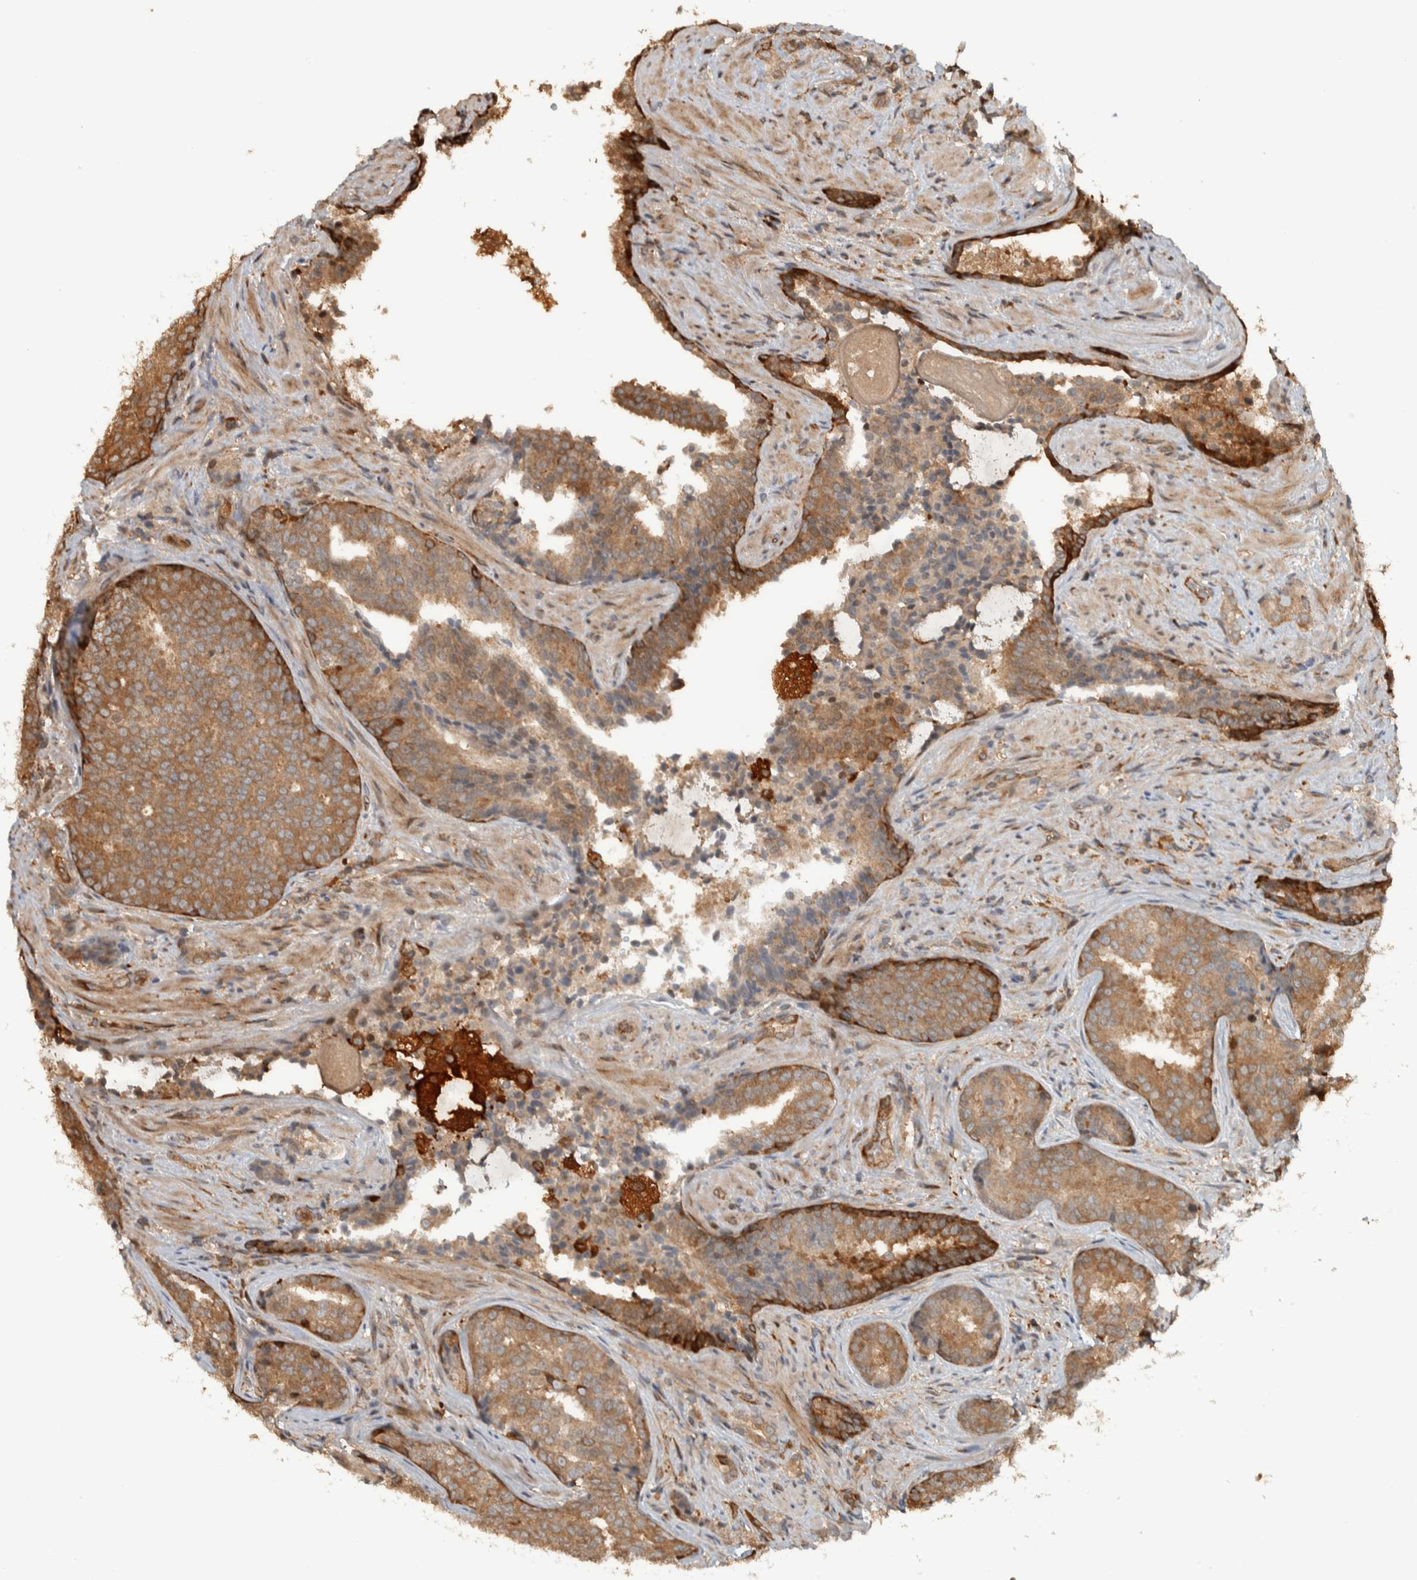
{"staining": {"intensity": "moderate", "quantity": ">75%", "location": "cytoplasmic/membranous"}, "tissue": "prostate cancer", "cell_type": "Tumor cells", "image_type": "cancer", "snomed": [{"axis": "morphology", "description": "Adenocarcinoma, High grade"}, {"axis": "topography", "description": "Prostate"}], "caption": "Prostate cancer (high-grade adenocarcinoma) stained with a brown dye demonstrates moderate cytoplasmic/membranous positive positivity in about >75% of tumor cells.", "gene": "CNTROB", "patient": {"sex": "male", "age": 71}}